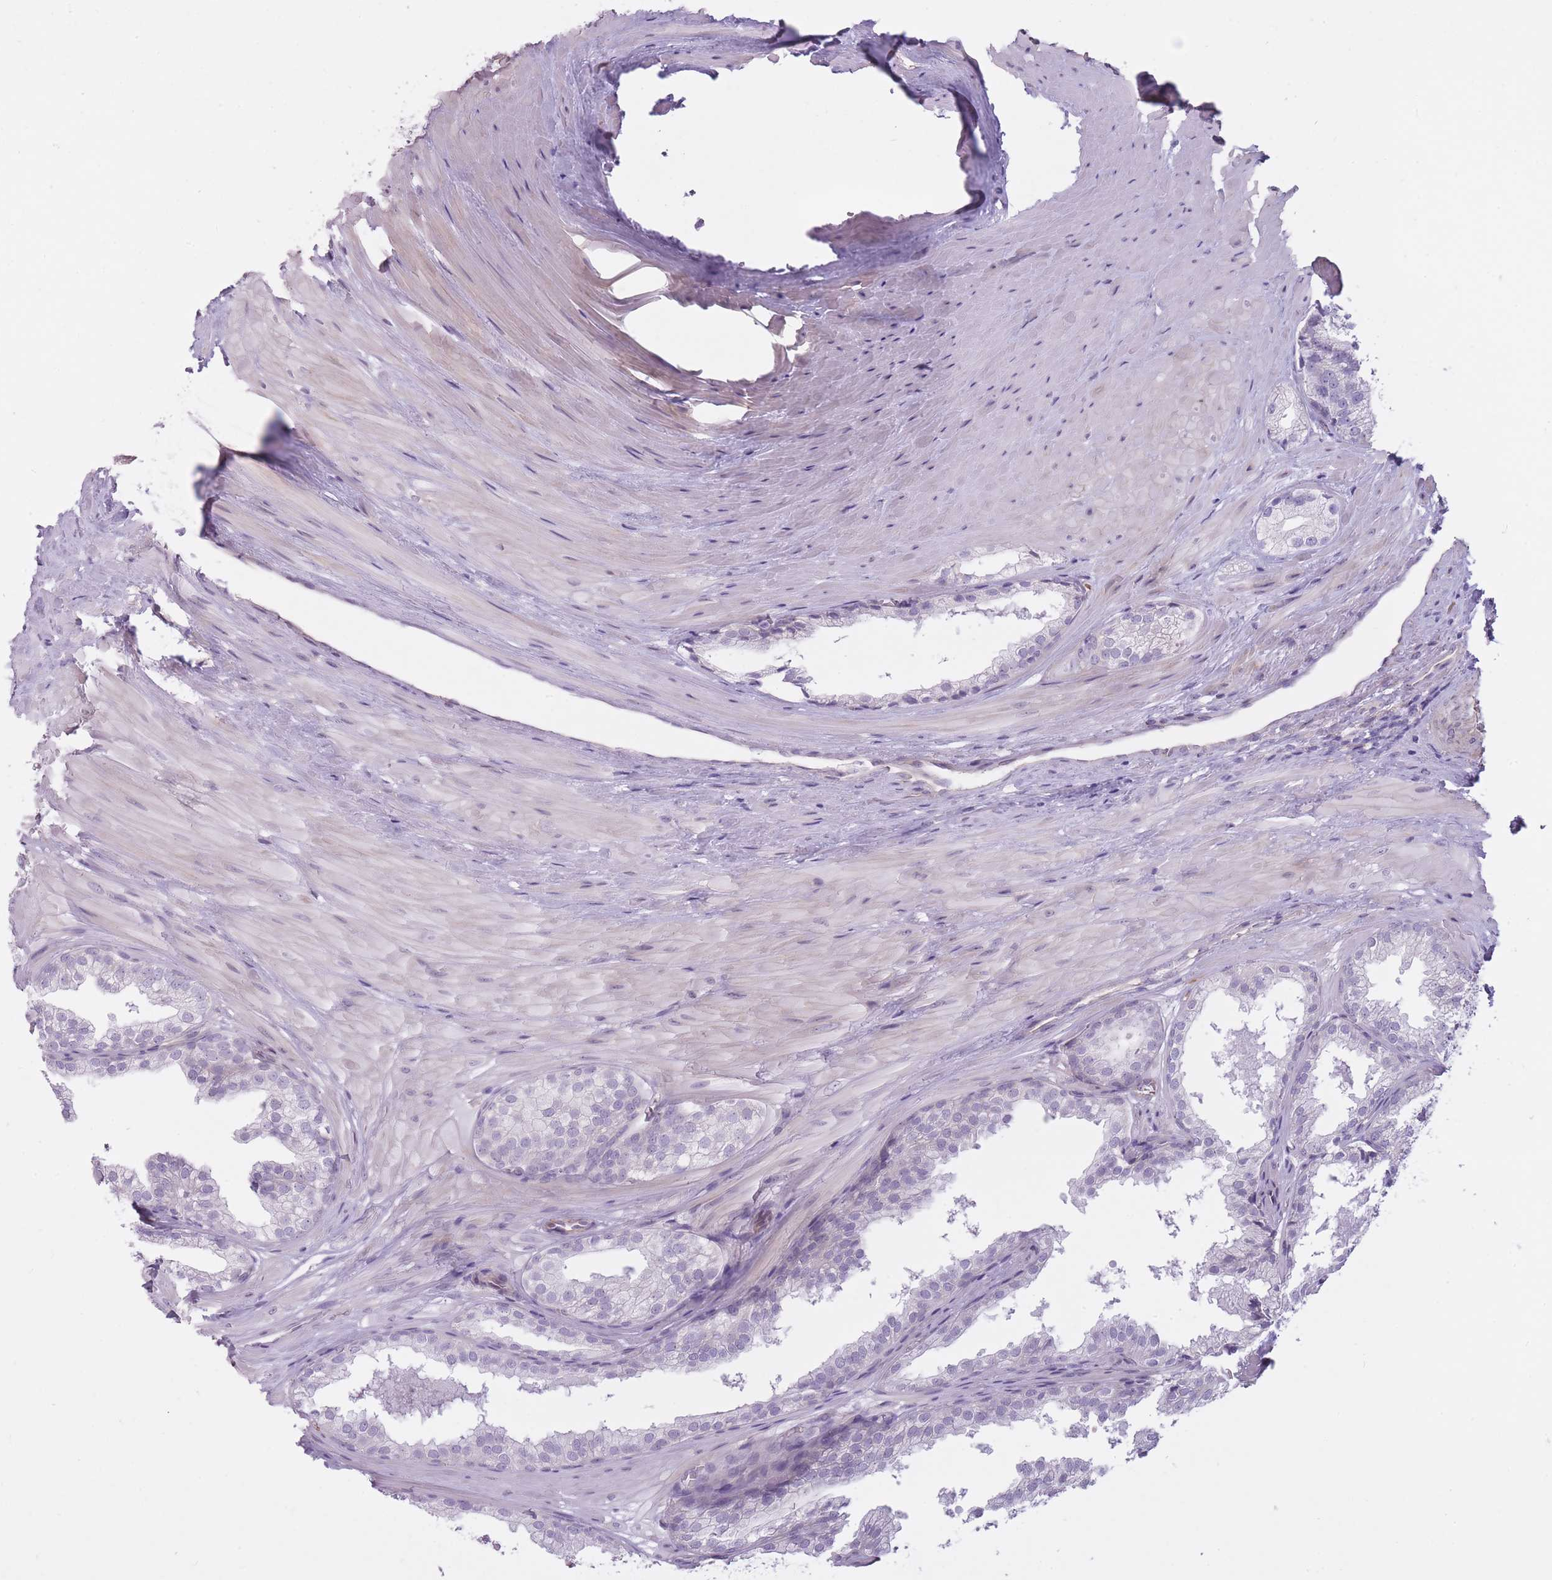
{"staining": {"intensity": "negative", "quantity": "none", "location": "none"}, "tissue": "prostate", "cell_type": "Glandular cells", "image_type": "normal", "snomed": [{"axis": "morphology", "description": "Normal tissue, NOS"}, {"axis": "topography", "description": "Prostate"}, {"axis": "topography", "description": "Peripheral nerve tissue"}], "caption": "IHC photomicrograph of normal prostate: prostate stained with DAB (3,3'-diaminobenzidine) displays no significant protein expression in glandular cells. Nuclei are stained in blue.", "gene": "PGRMC2", "patient": {"sex": "male", "age": 55}}